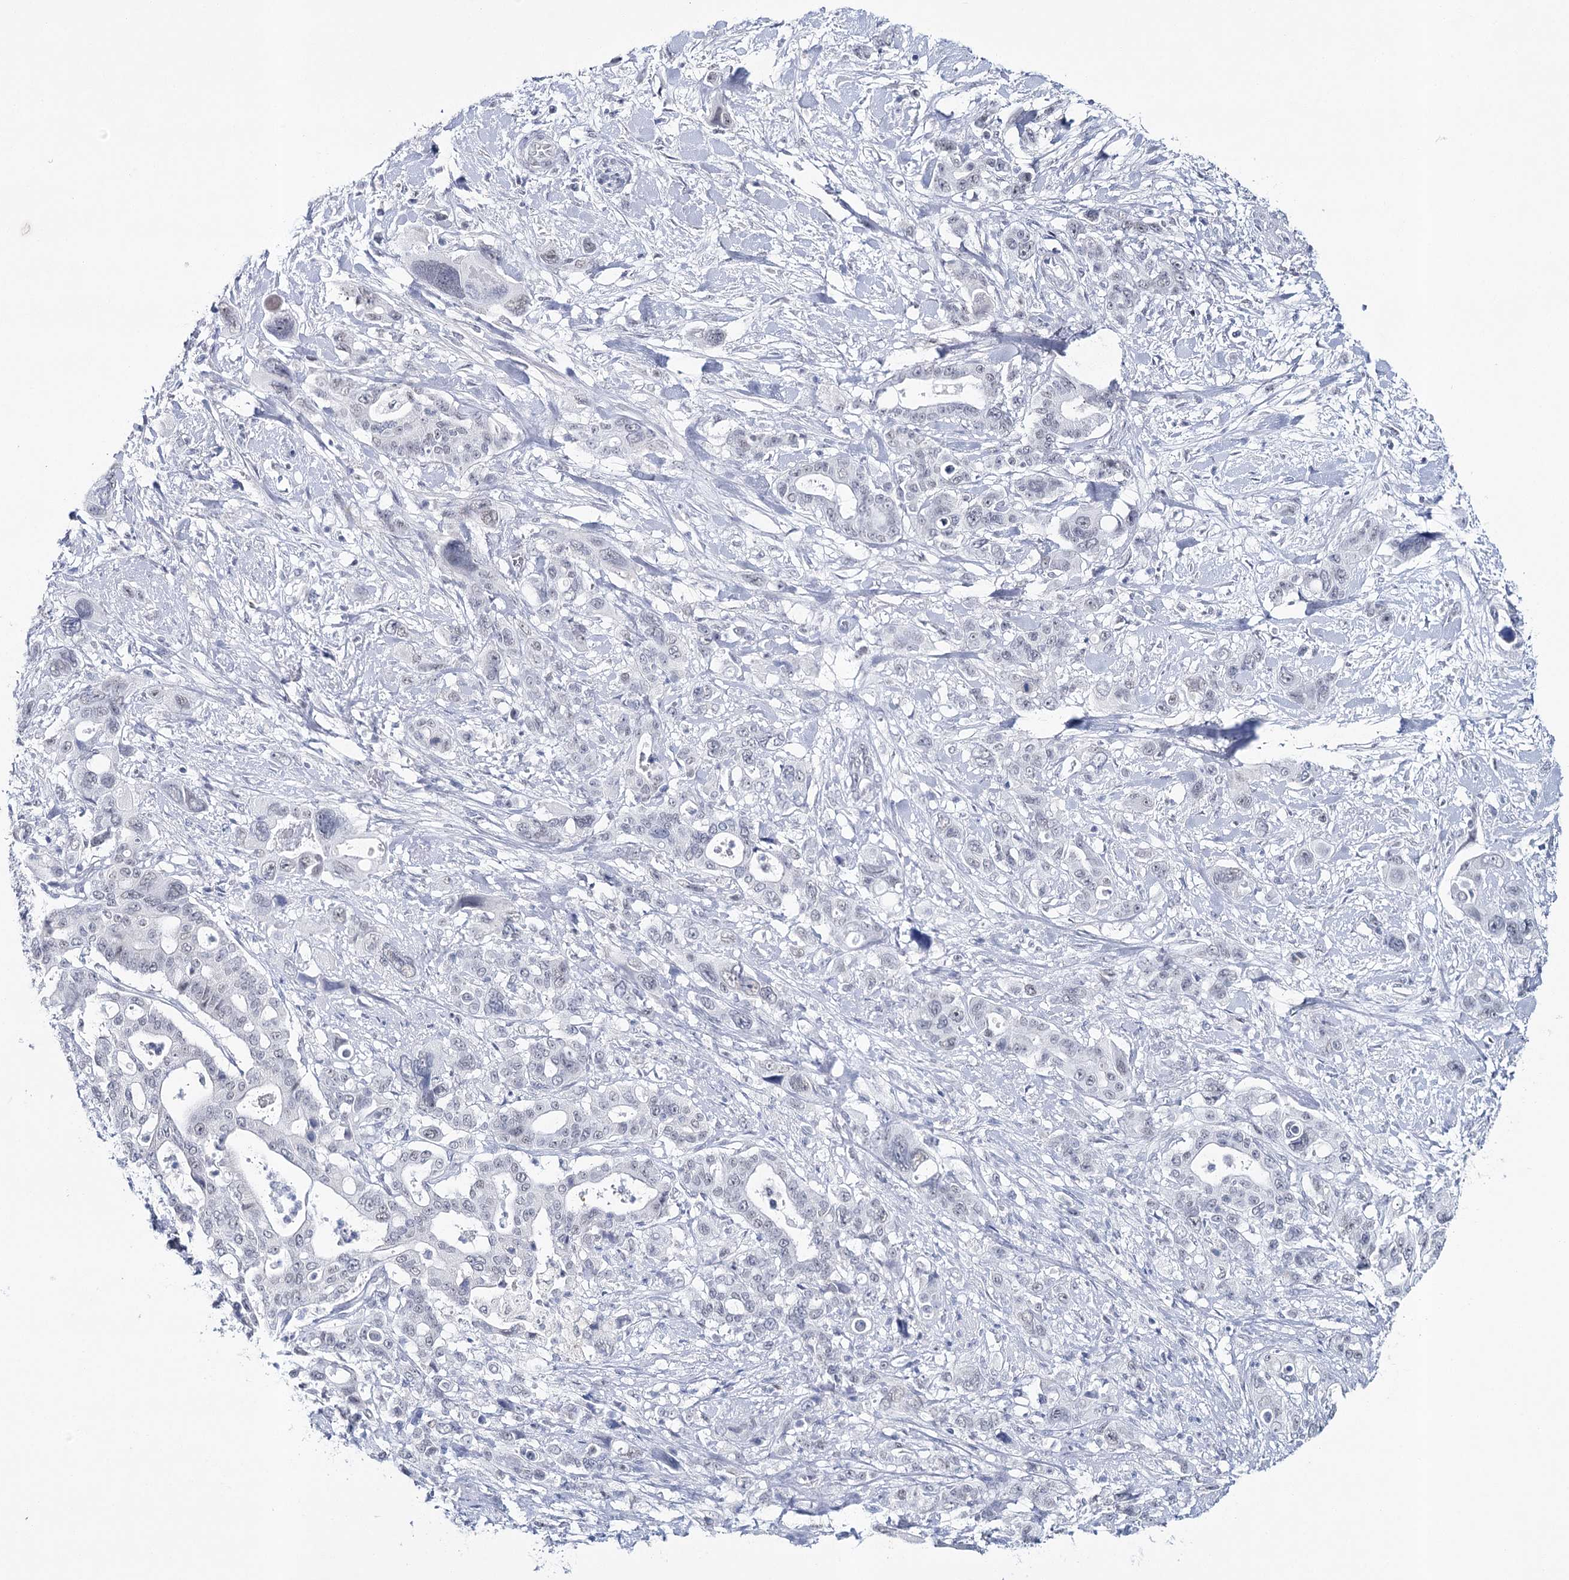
{"staining": {"intensity": "weak", "quantity": "<25%", "location": "nuclear"}, "tissue": "pancreatic cancer", "cell_type": "Tumor cells", "image_type": "cancer", "snomed": [{"axis": "morphology", "description": "Adenocarcinoma, NOS"}, {"axis": "topography", "description": "Pancreas"}], "caption": "Pancreatic adenocarcinoma was stained to show a protein in brown. There is no significant positivity in tumor cells.", "gene": "ZC3H8", "patient": {"sex": "male", "age": 46}}